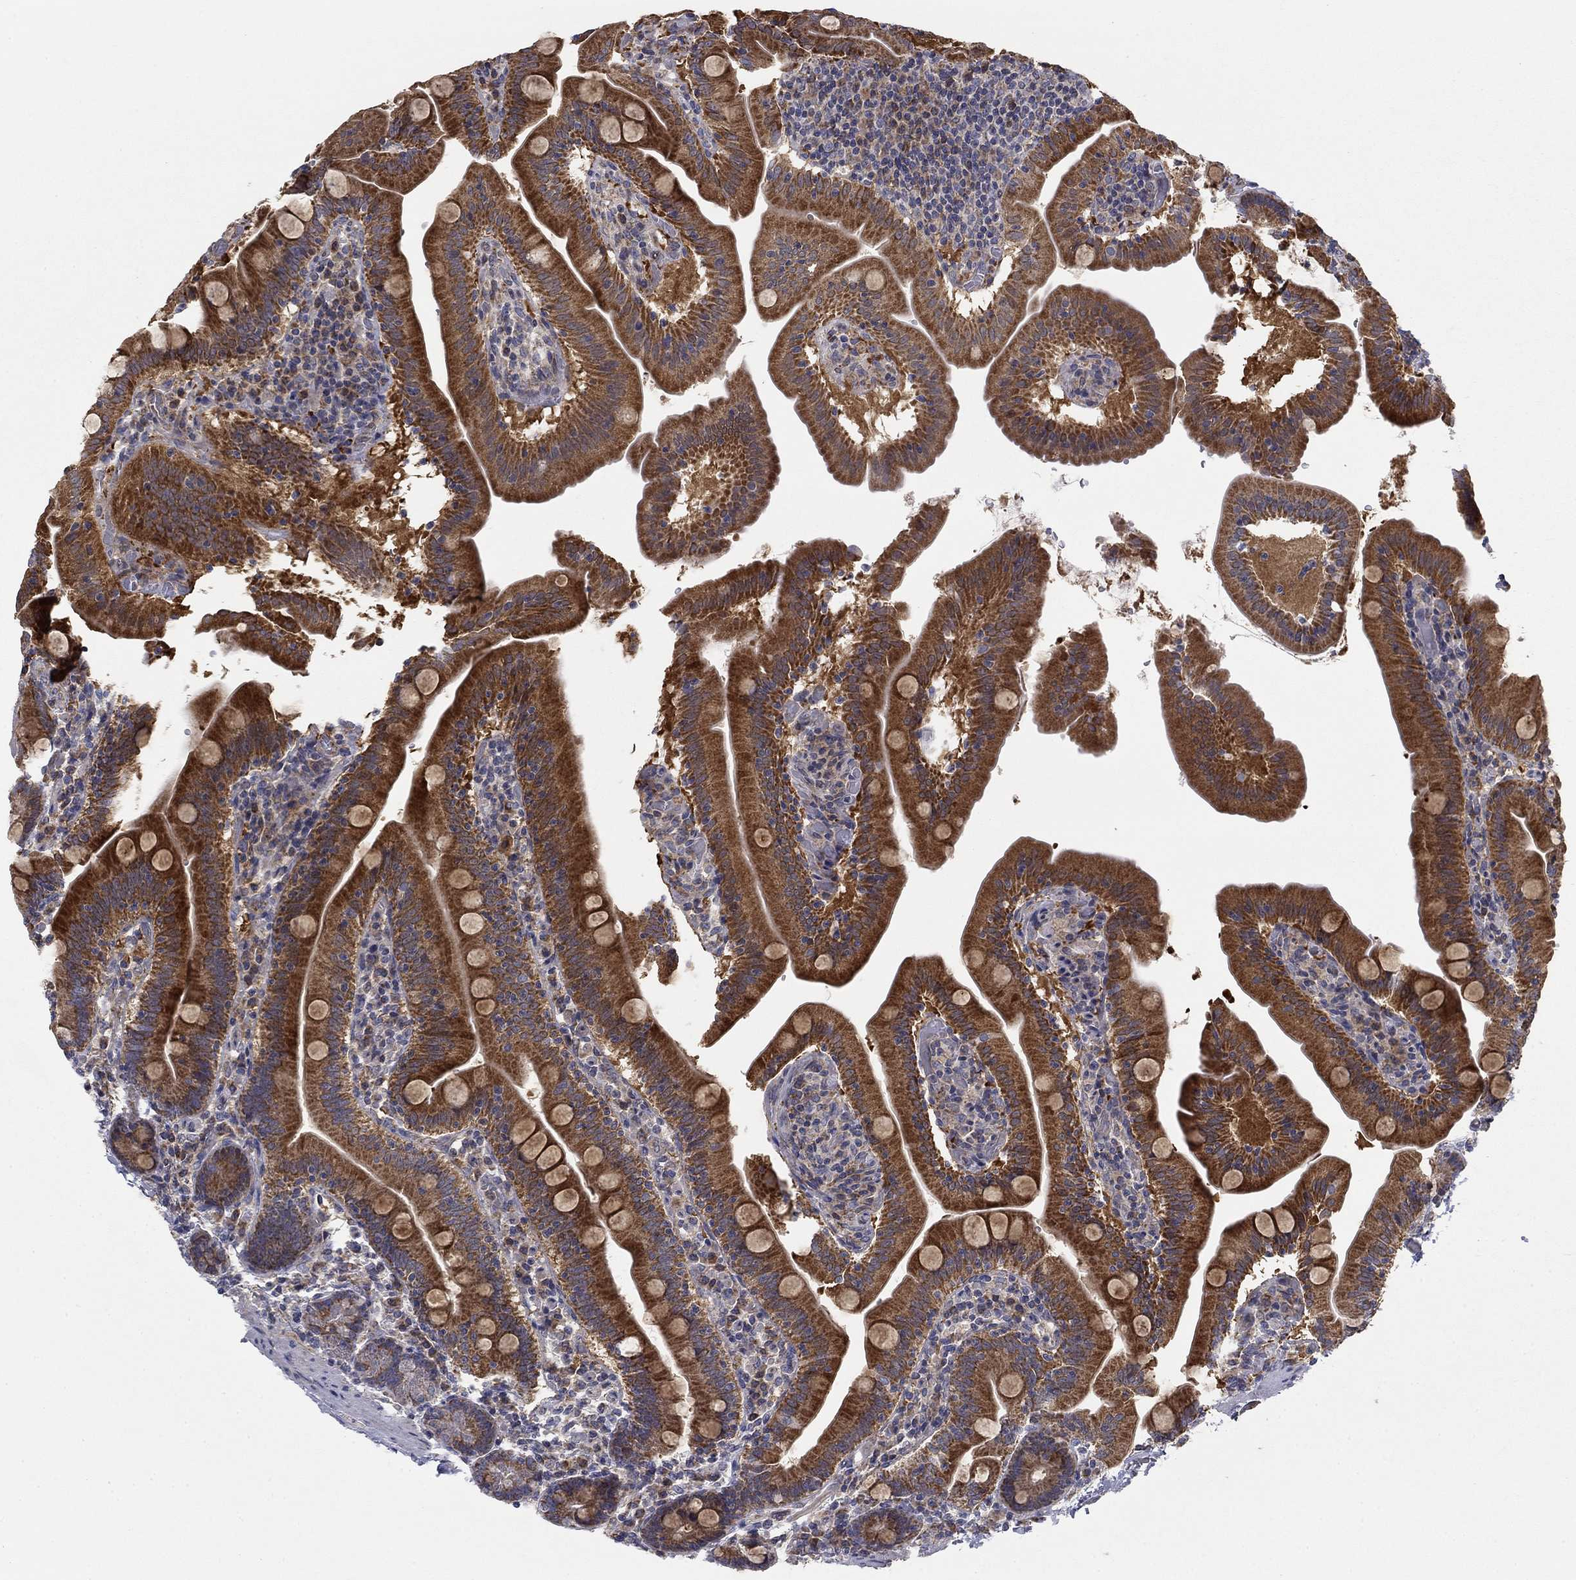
{"staining": {"intensity": "strong", "quantity": ">75%", "location": "cytoplasmic/membranous"}, "tissue": "small intestine", "cell_type": "Glandular cells", "image_type": "normal", "snomed": [{"axis": "morphology", "description": "Normal tissue, NOS"}, {"axis": "topography", "description": "Small intestine"}], "caption": "An immunohistochemistry micrograph of benign tissue is shown. Protein staining in brown labels strong cytoplasmic/membranous positivity in small intestine within glandular cells.", "gene": "MMAA", "patient": {"sex": "male", "age": 37}}